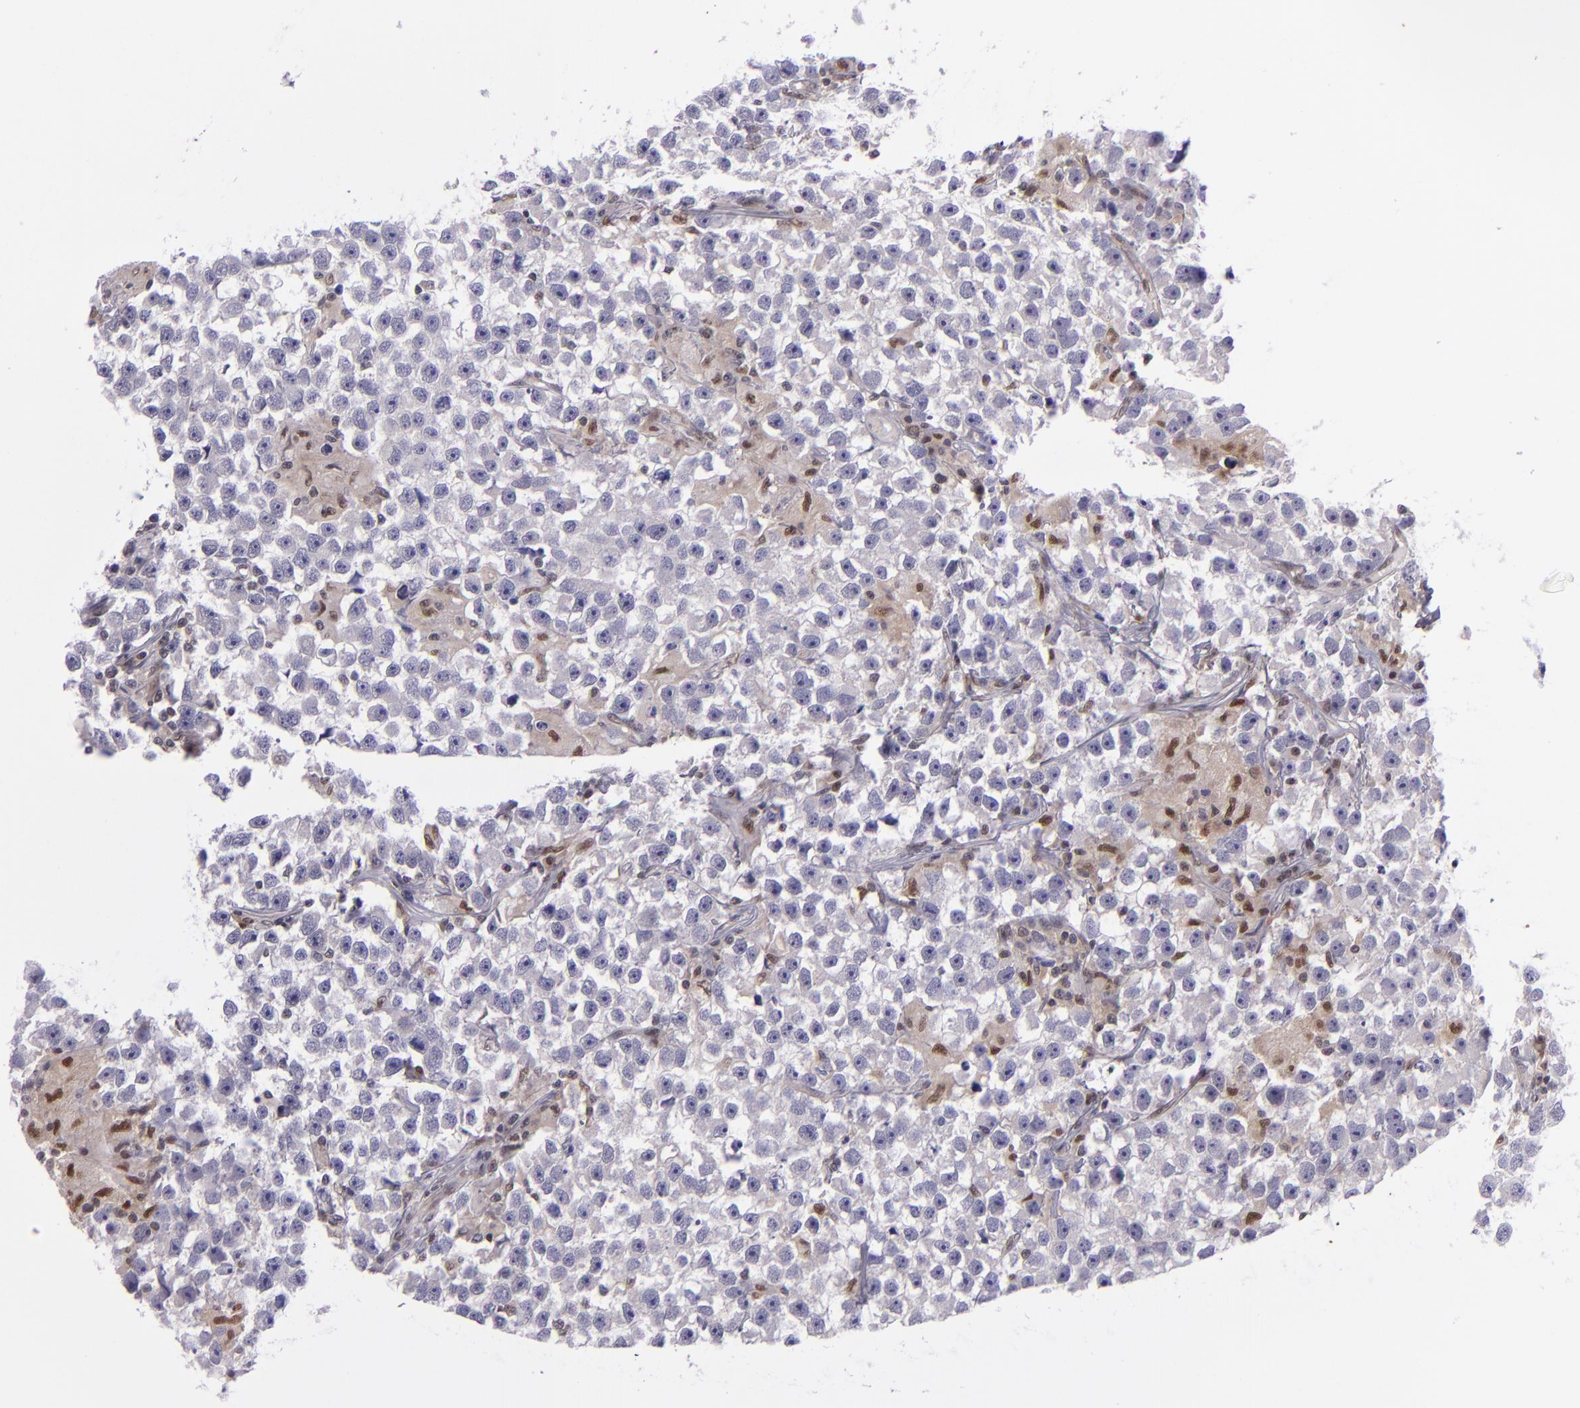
{"staining": {"intensity": "weak", "quantity": "<25%", "location": "cytoplasmic/membranous,nuclear"}, "tissue": "testis cancer", "cell_type": "Tumor cells", "image_type": "cancer", "snomed": [{"axis": "morphology", "description": "Seminoma, NOS"}, {"axis": "topography", "description": "Testis"}], "caption": "A photomicrograph of testis seminoma stained for a protein exhibits no brown staining in tumor cells.", "gene": "BAG1", "patient": {"sex": "male", "age": 33}}